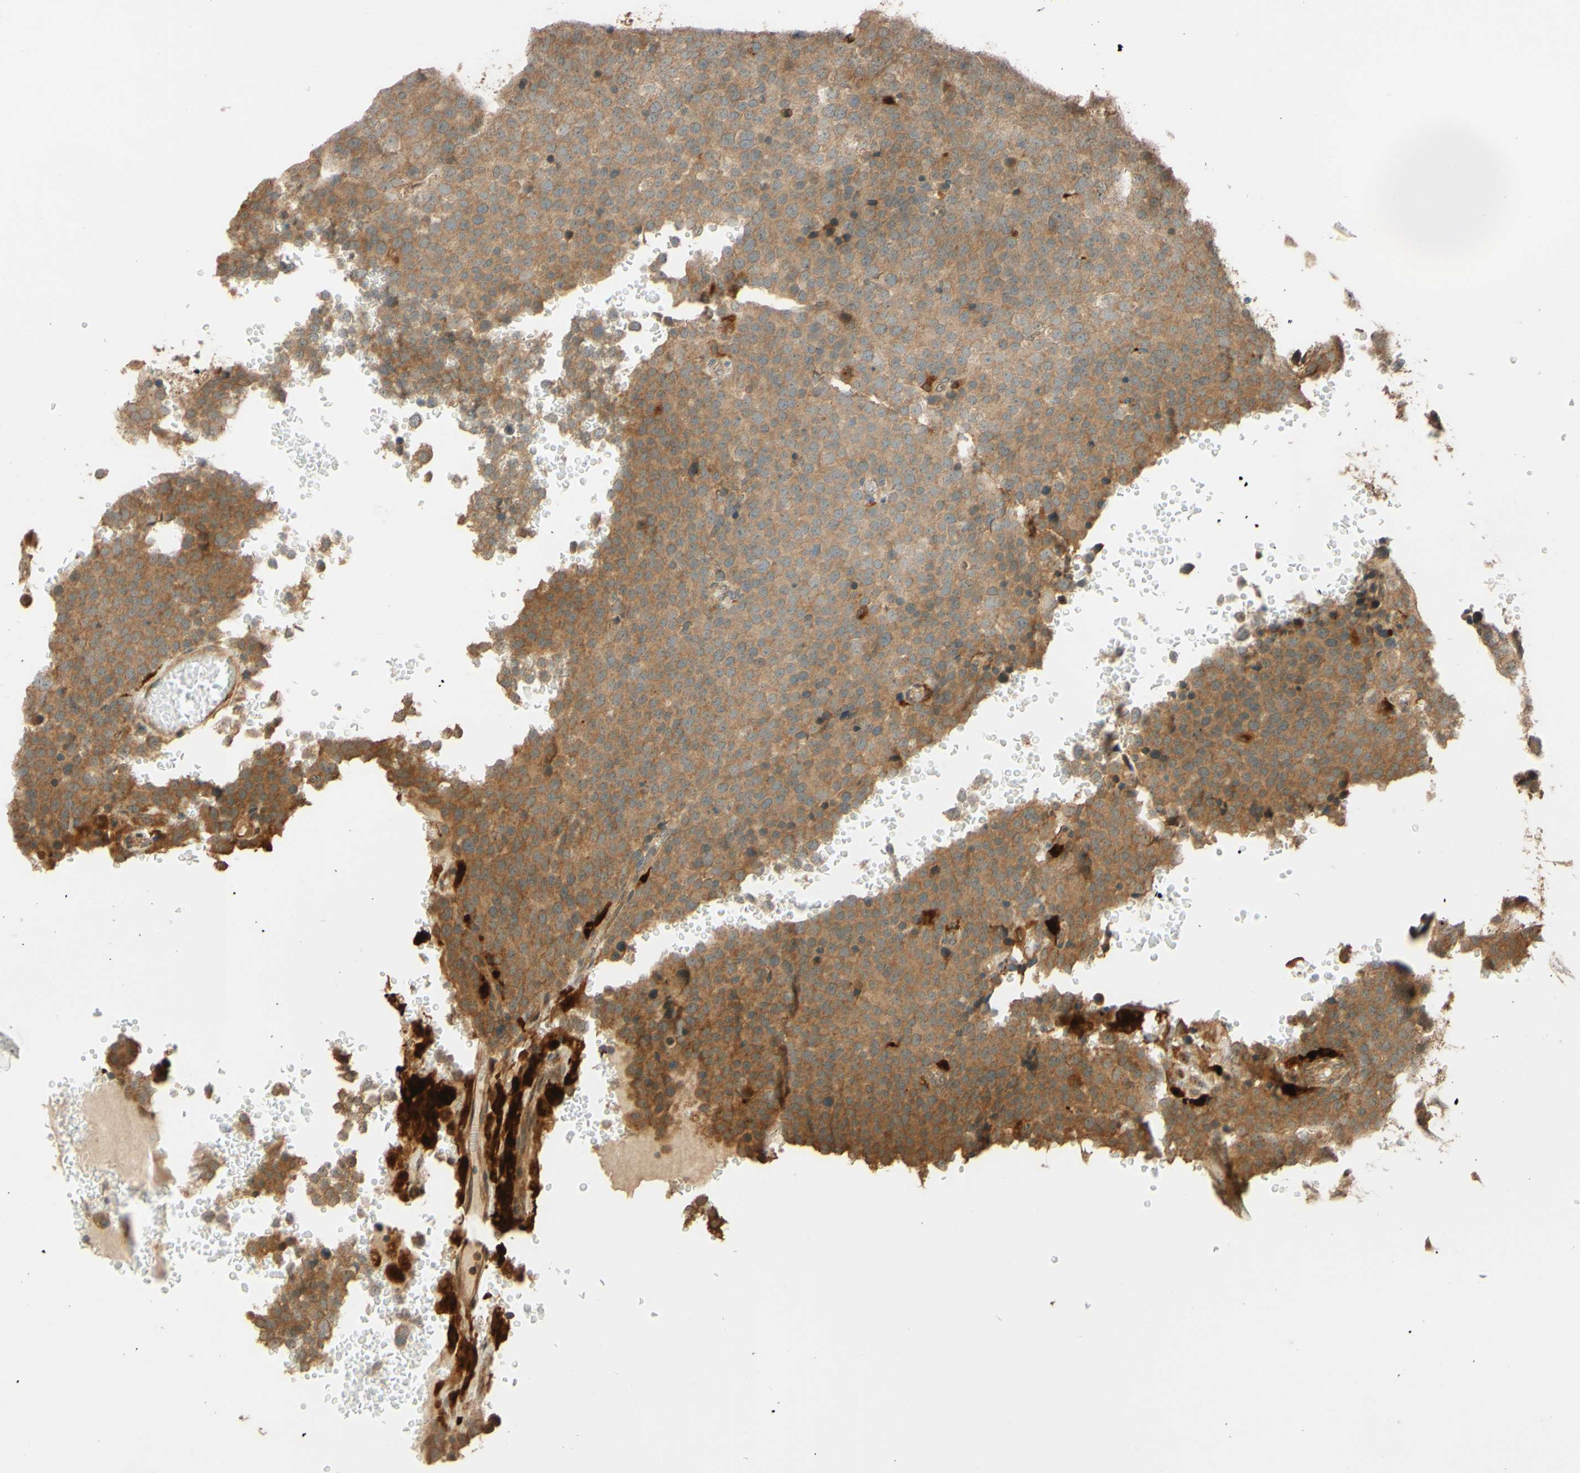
{"staining": {"intensity": "moderate", "quantity": ">75%", "location": "cytoplasmic/membranous"}, "tissue": "testis cancer", "cell_type": "Tumor cells", "image_type": "cancer", "snomed": [{"axis": "morphology", "description": "Seminoma, NOS"}, {"axis": "topography", "description": "Testis"}], "caption": "DAB (3,3'-diaminobenzidine) immunohistochemical staining of testis seminoma exhibits moderate cytoplasmic/membranous protein positivity in approximately >75% of tumor cells.", "gene": "RNF19A", "patient": {"sex": "male", "age": 71}}